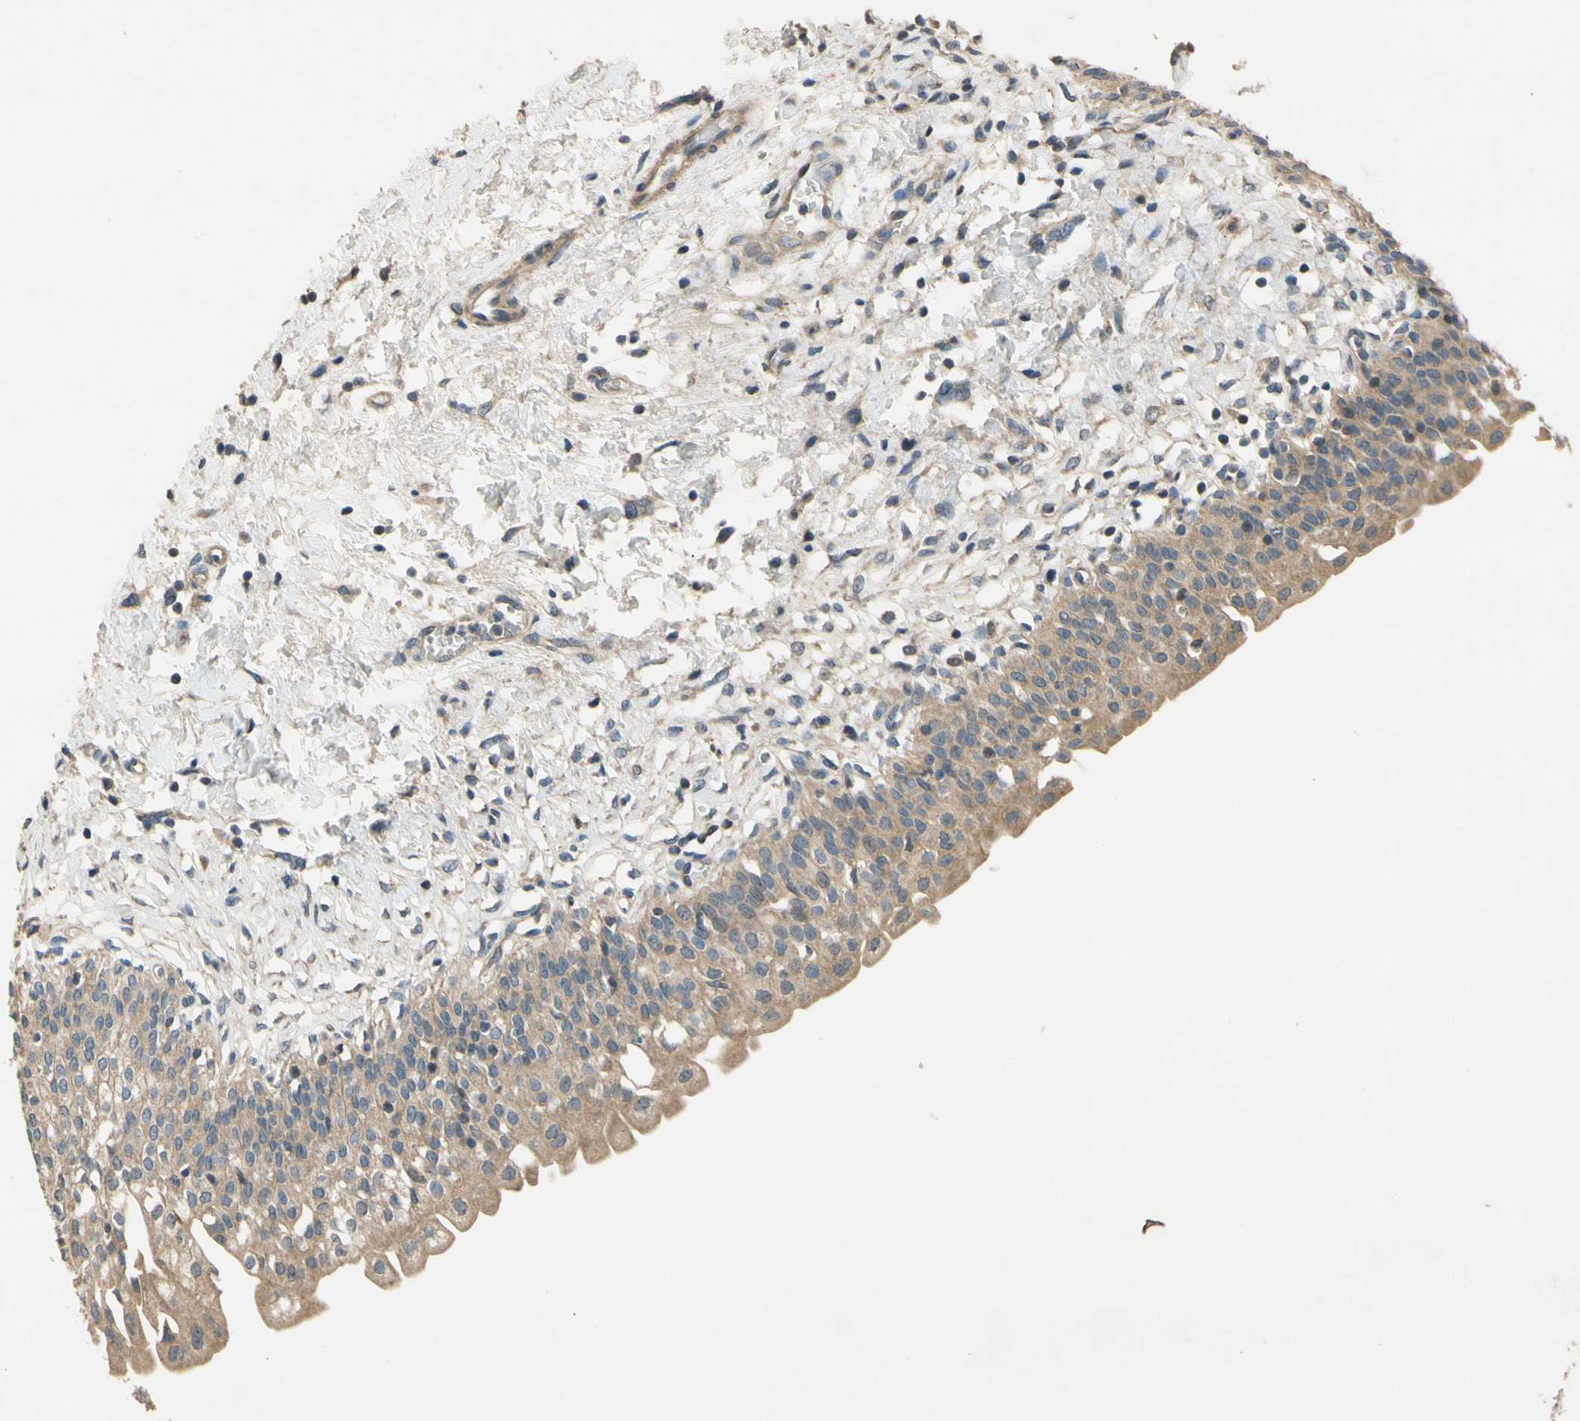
{"staining": {"intensity": "weak", "quantity": ">75%", "location": "cytoplasmic/membranous"}, "tissue": "urinary bladder", "cell_type": "Urothelial cells", "image_type": "normal", "snomed": [{"axis": "morphology", "description": "Normal tissue, NOS"}, {"axis": "topography", "description": "Urinary bladder"}], "caption": "IHC staining of benign urinary bladder, which exhibits low levels of weak cytoplasmic/membranous positivity in about >75% of urothelial cells indicating weak cytoplasmic/membranous protein staining. The staining was performed using DAB (brown) for protein detection and nuclei were counterstained in hematoxylin (blue).", "gene": "ALKBH3", "patient": {"sex": "male", "age": 55}}